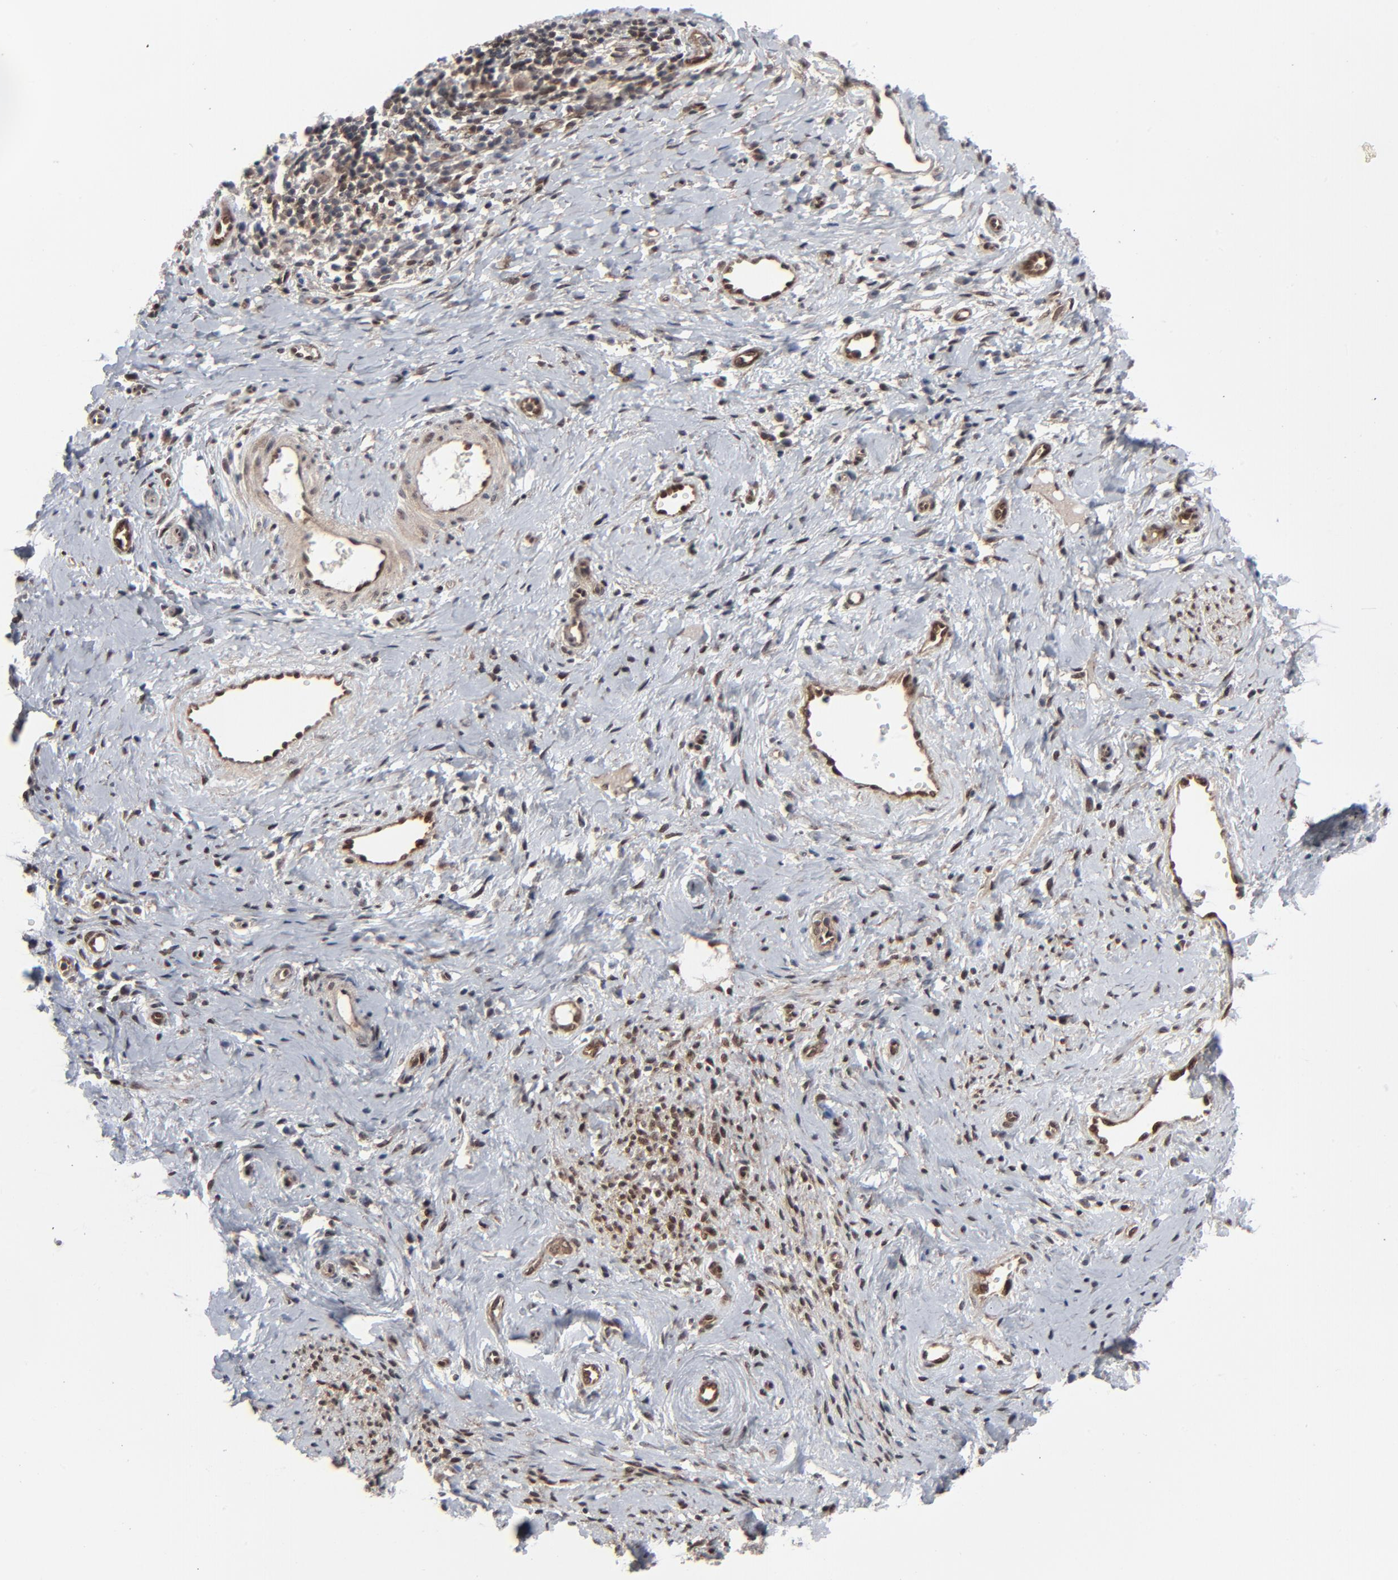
{"staining": {"intensity": "negative", "quantity": "none", "location": "none"}, "tissue": "cervical cancer", "cell_type": "Tumor cells", "image_type": "cancer", "snomed": [{"axis": "morphology", "description": "Normal tissue, NOS"}, {"axis": "morphology", "description": "Squamous cell carcinoma, NOS"}, {"axis": "topography", "description": "Cervix"}], "caption": "Squamous cell carcinoma (cervical) was stained to show a protein in brown. There is no significant expression in tumor cells. The staining is performed using DAB (3,3'-diaminobenzidine) brown chromogen with nuclei counter-stained in using hematoxylin.", "gene": "AKT1", "patient": {"sex": "female", "age": 39}}